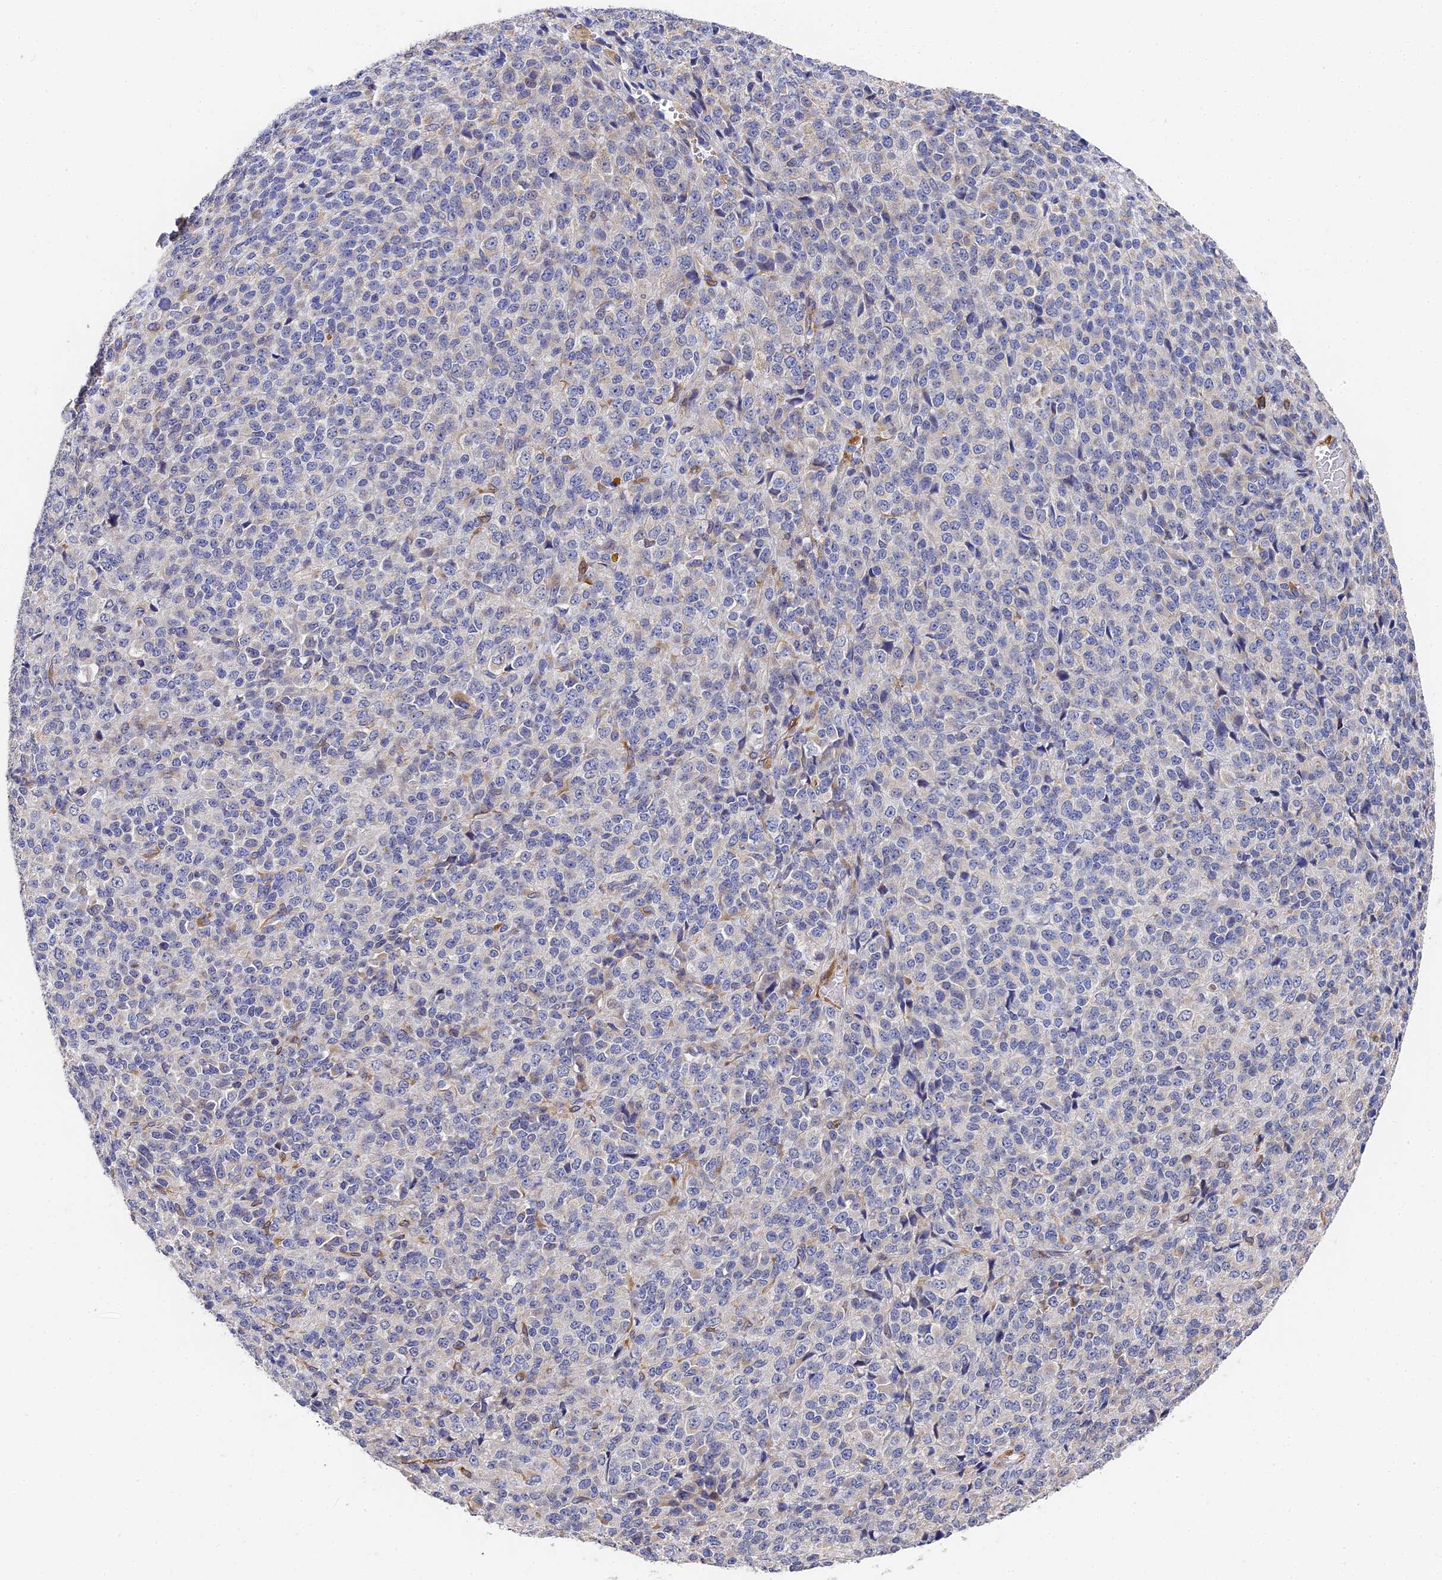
{"staining": {"intensity": "negative", "quantity": "none", "location": "none"}, "tissue": "melanoma", "cell_type": "Tumor cells", "image_type": "cancer", "snomed": [{"axis": "morphology", "description": "Malignant melanoma, Metastatic site"}, {"axis": "topography", "description": "Brain"}], "caption": "Immunohistochemistry (IHC) image of malignant melanoma (metastatic site) stained for a protein (brown), which shows no positivity in tumor cells.", "gene": "CCDC113", "patient": {"sex": "female", "age": 56}}